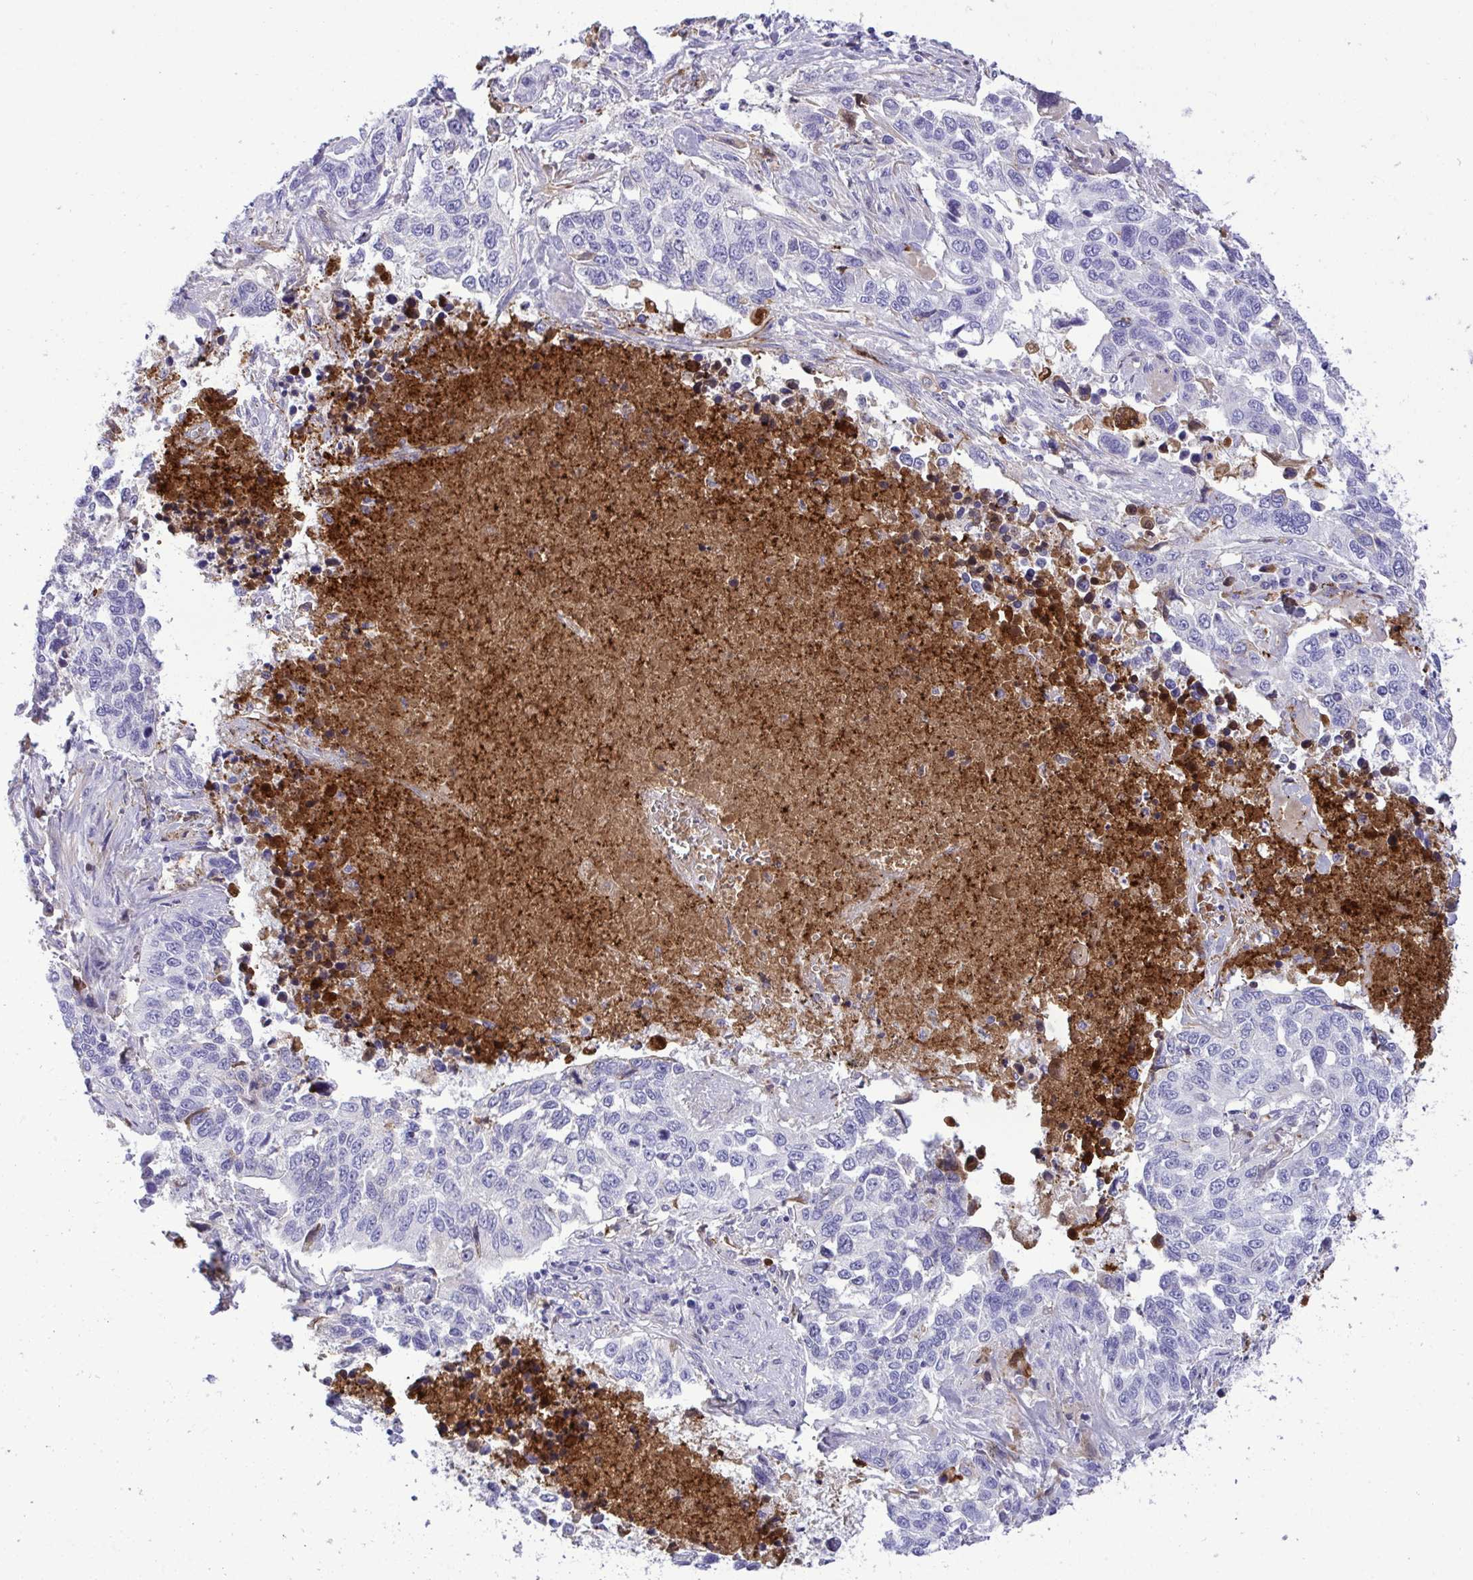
{"staining": {"intensity": "negative", "quantity": "none", "location": "none"}, "tissue": "lung cancer", "cell_type": "Tumor cells", "image_type": "cancer", "snomed": [{"axis": "morphology", "description": "Squamous cell carcinoma, NOS"}, {"axis": "topography", "description": "Lung"}], "caption": "DAB (3,3'-diaminobenzidine) immunohistochemical staining of human lung cancer (squamous cell carcinoma) exhibits no significant expression in tumor cells. (DAB immunohistochemistry (IHC), high magnification).", "gene": "F2", "patient": {"sex": "male", "age": 62}}